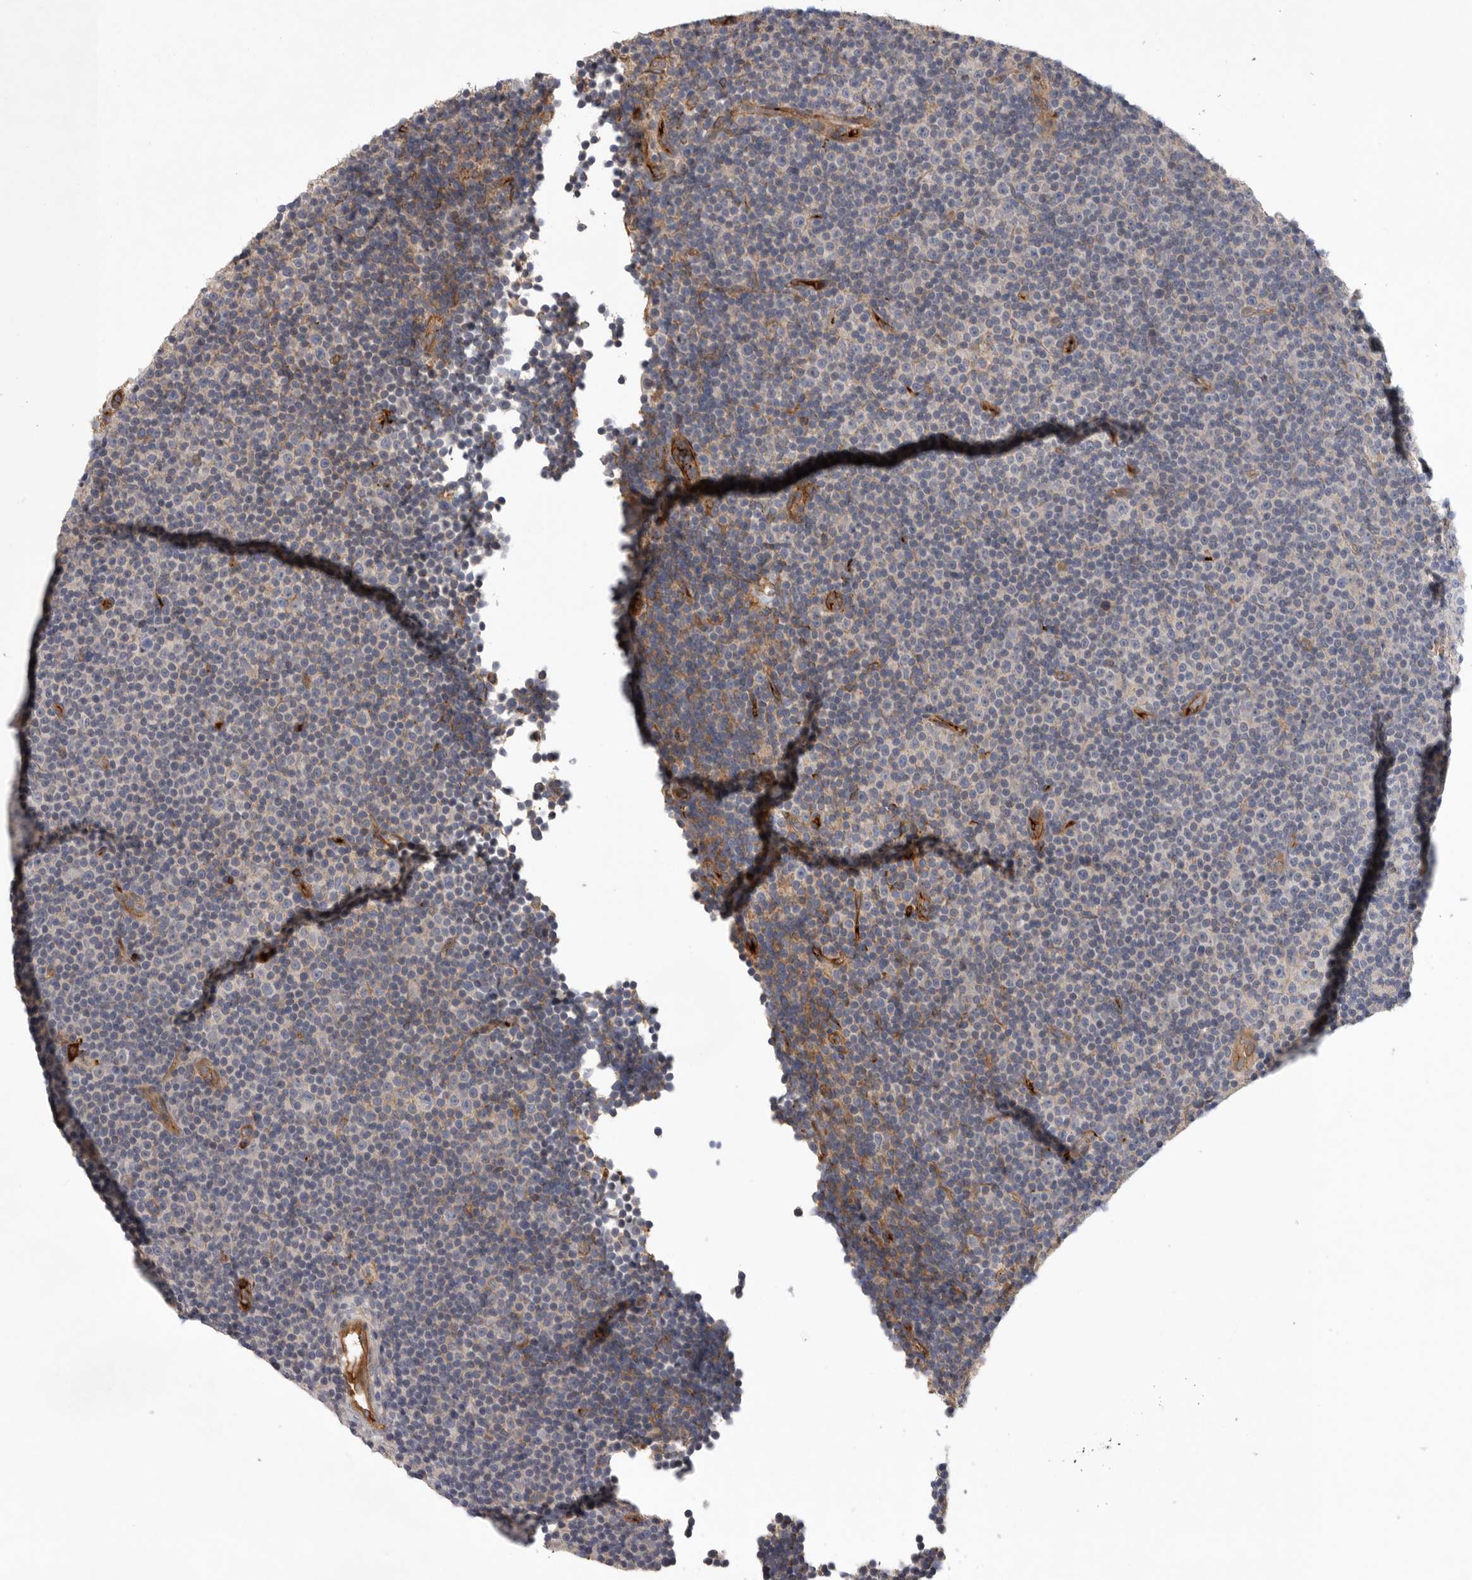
{"staining": {"intensity": "negative", "quantity": "none", "location": "none"}, "tissue": "lymphoma", "cell_type": "Tumor cells", "image_type": "cancer", "snomed": [{"axis": "morphology", "description": "Malignant lymphoma, non-Hodgkin's type, Low grade"}, {"axis": "topography", "description": "Lymph node"}], "caption": "Photomicrograph shows no protein staining in tumor cells of malignant lymphoma, non-Hodgkin's type (low-grade) tissue. (Stains: DAB immunohistochemistry with hematoxylin counter stain, Microscopy: brightfield microscopy at high magnification).", "gene": "MLPH", "patient": {"sex": "female", "age": 67}}